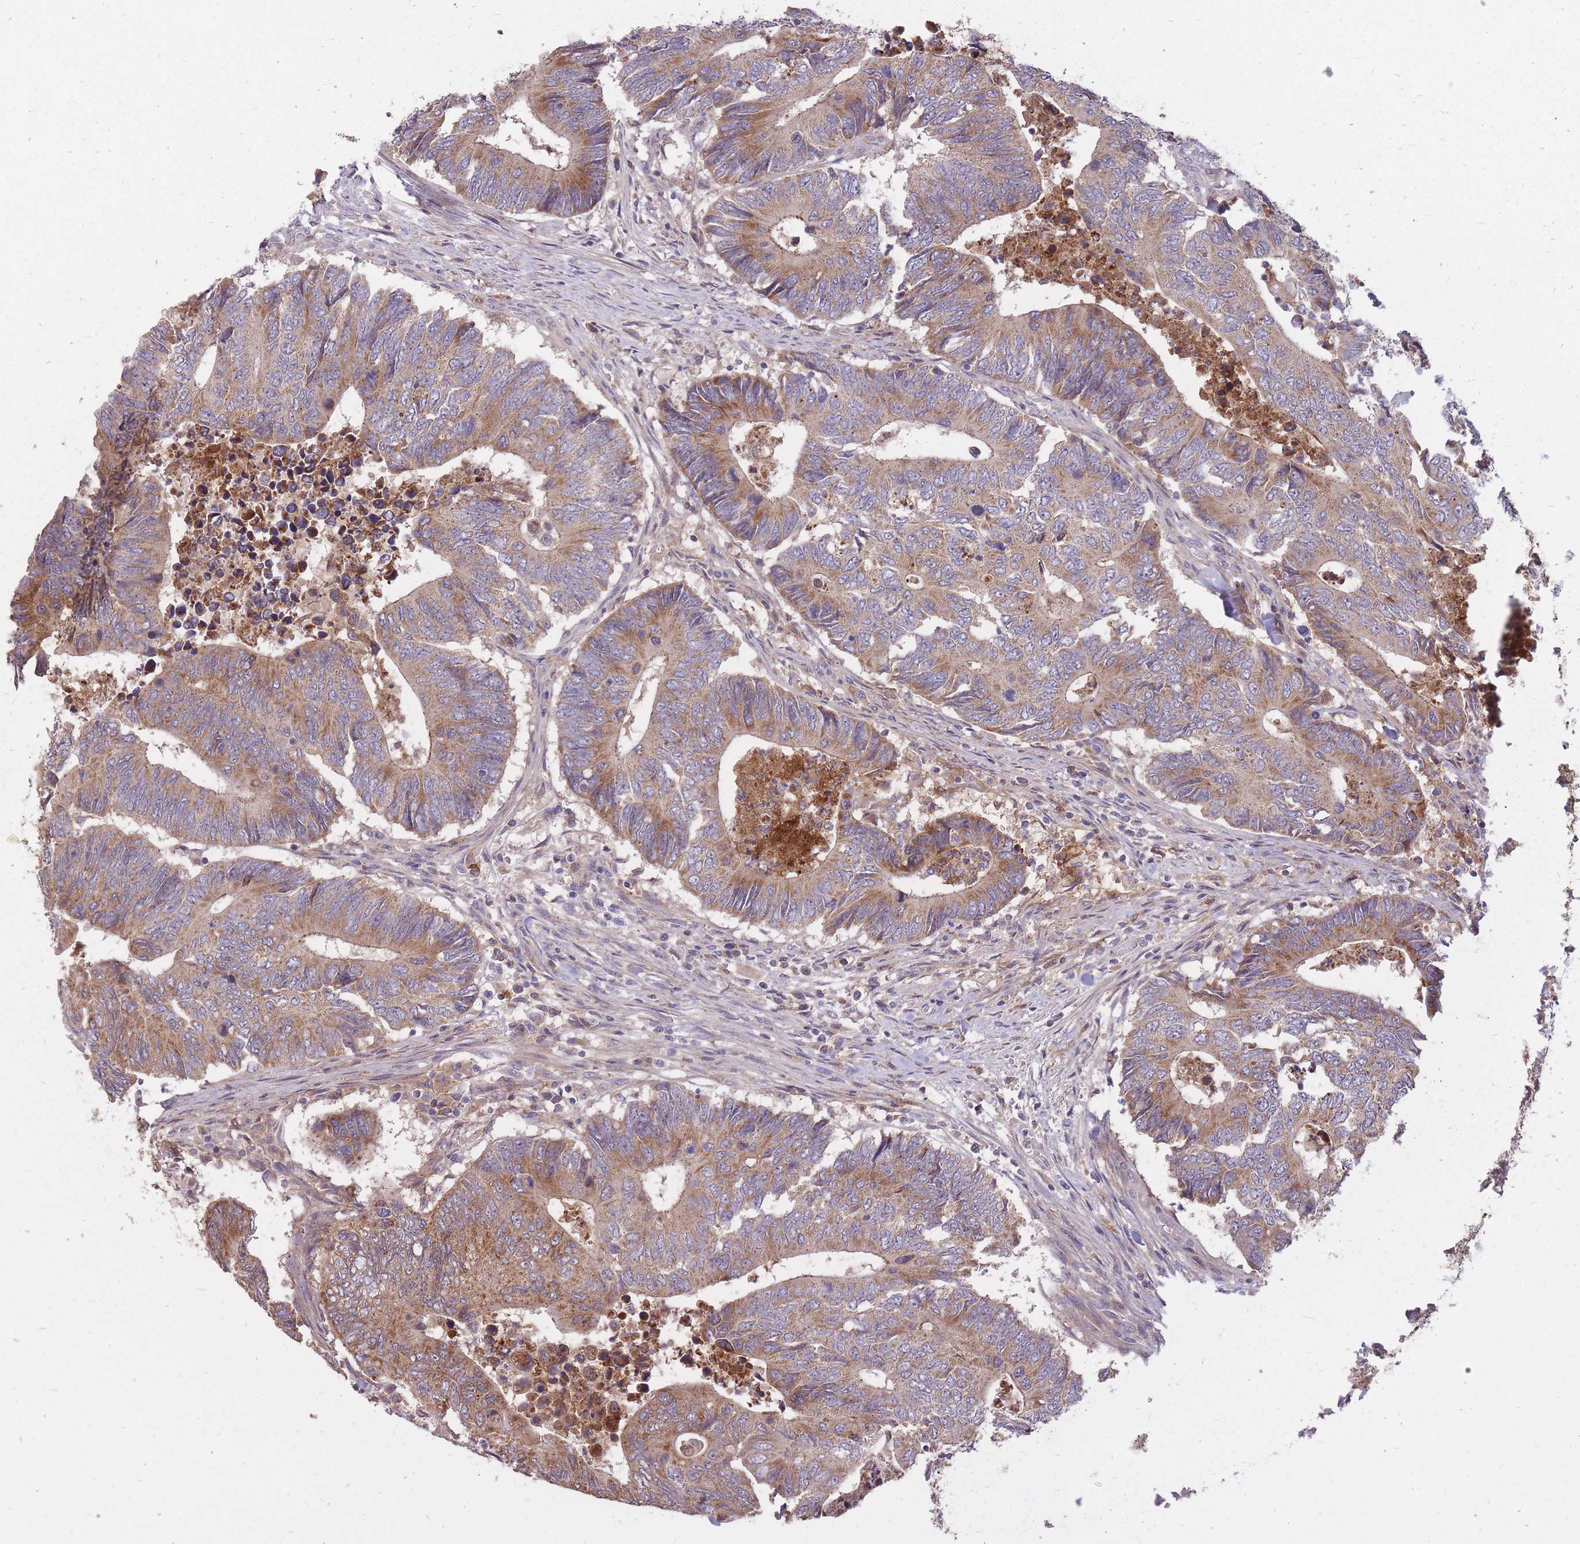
{"staining": {"intensity": "moderate", "quantity": ">75%", "location": "cytoplasmic/membranous"}, "tissue": "colorectal cancer", "cell_type": "Tumor cells", "image_type": "cancer", "snomed": [{"axis": "morphology", "description": "Adenocarcinoma, NOS"}, {"axis": "topography", "description": "Colon"}], "caption": "Colorectal cancer (adenocarcinoma) stained with a protein marker shows moderate staining in tumor cells.", "gene": "IGF2BP2", "patient": {"sex": "male", "age": 87}}